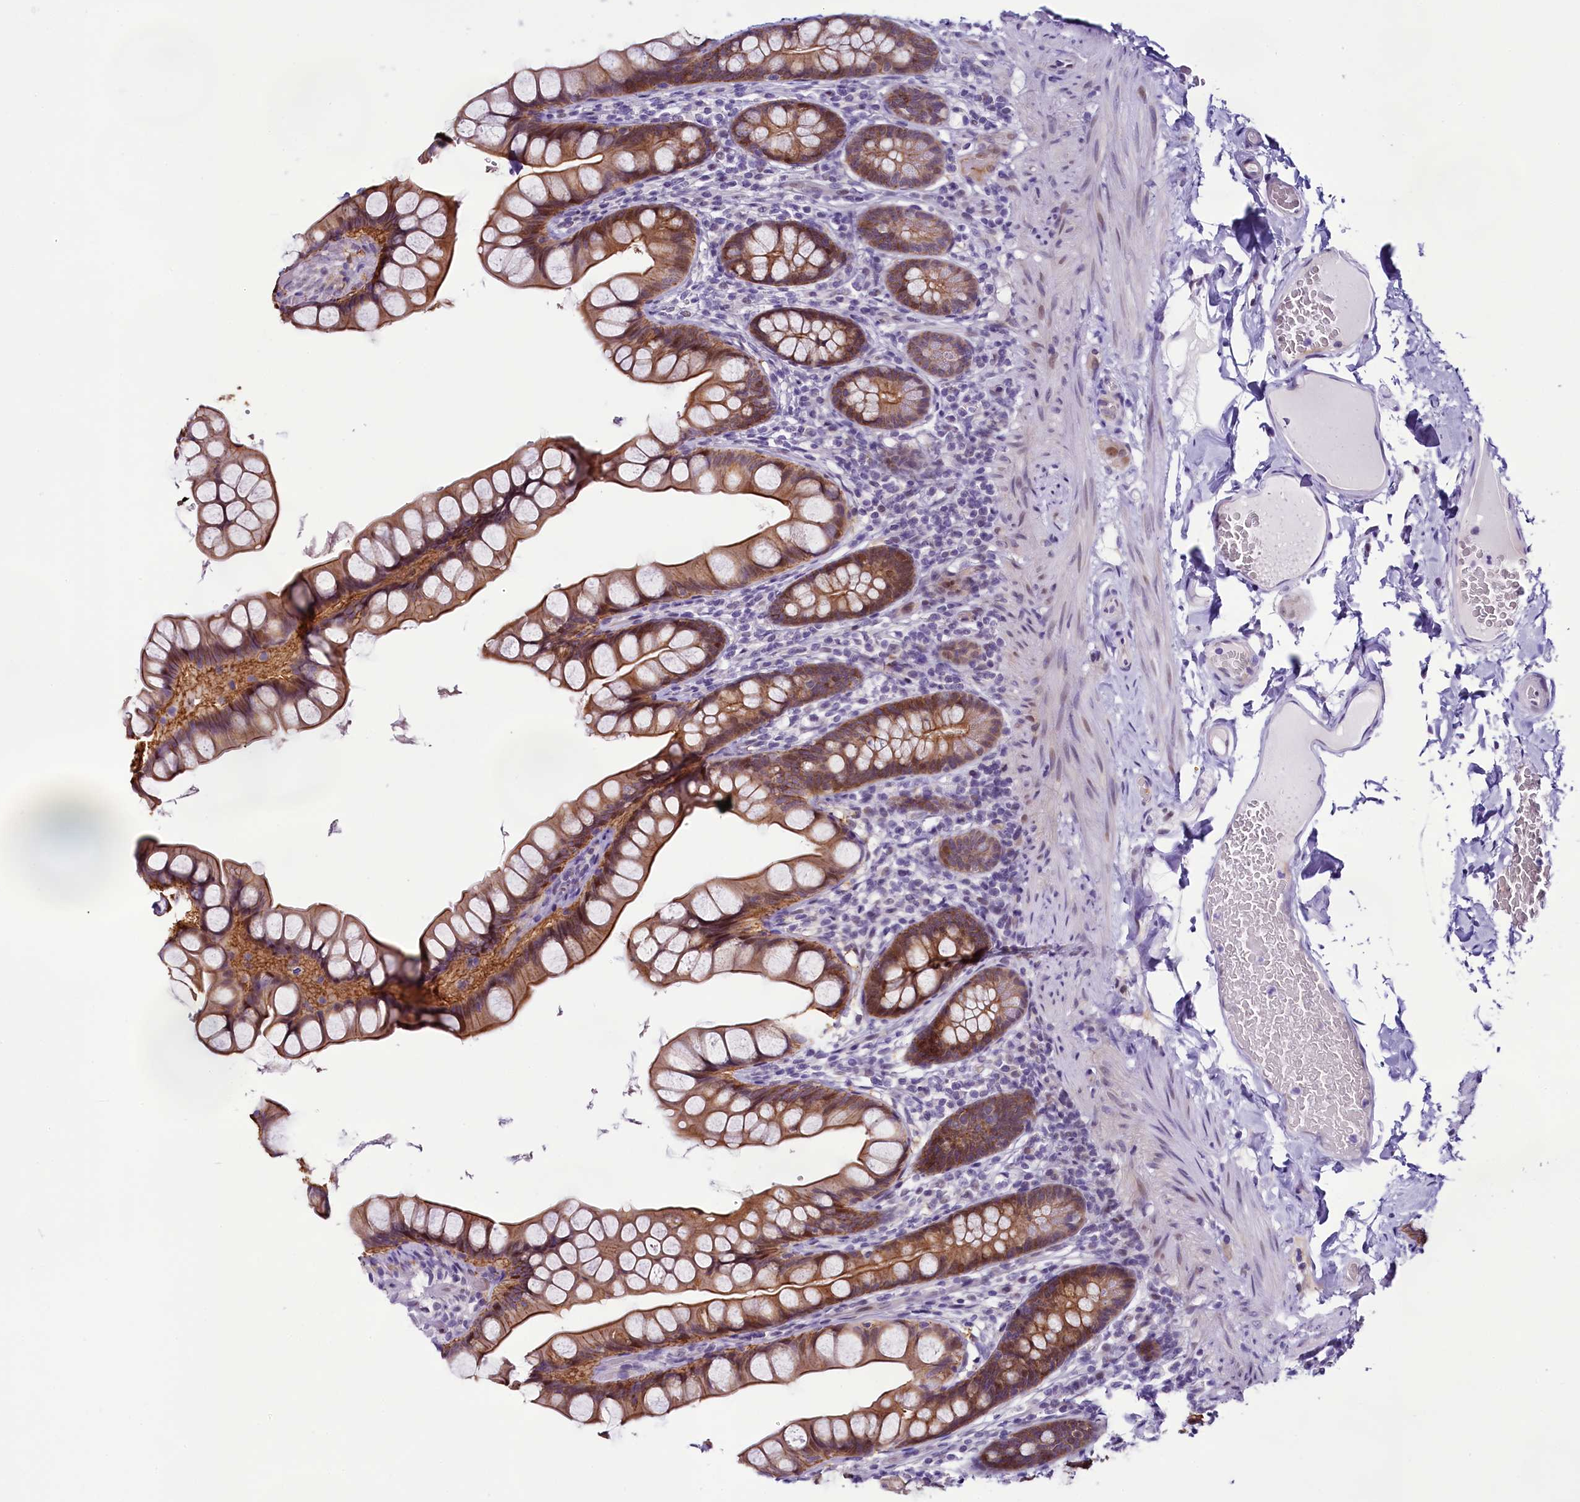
{"staining": {"intensity": "moderate", "quantity": ">75%", "location": "cytoplasmic/membranous"}, "tissue": "small intestine", "cell_type": "Glandular cells", "image_type": "normal", "snomed": [{"axis": "morphology", "description": "Normal tissue, NOS"}, {"axis": "topography", "description": "Small intestine"}], "caption": "High-power microscopy captured an immunohistochemistry histopathology image of normal small intestine, revealing moderate cytoplasmic/membranous positivity in about >75% of glandular cells. The protein of interest is stained brown, and the nuclei are stained in blue (DAB (3,3'-diaminobenzidine) IHC with brightfield microscopy, high magnification).", "gene": "CCDC106", "patient": {"sex": "male", "age": 70}}